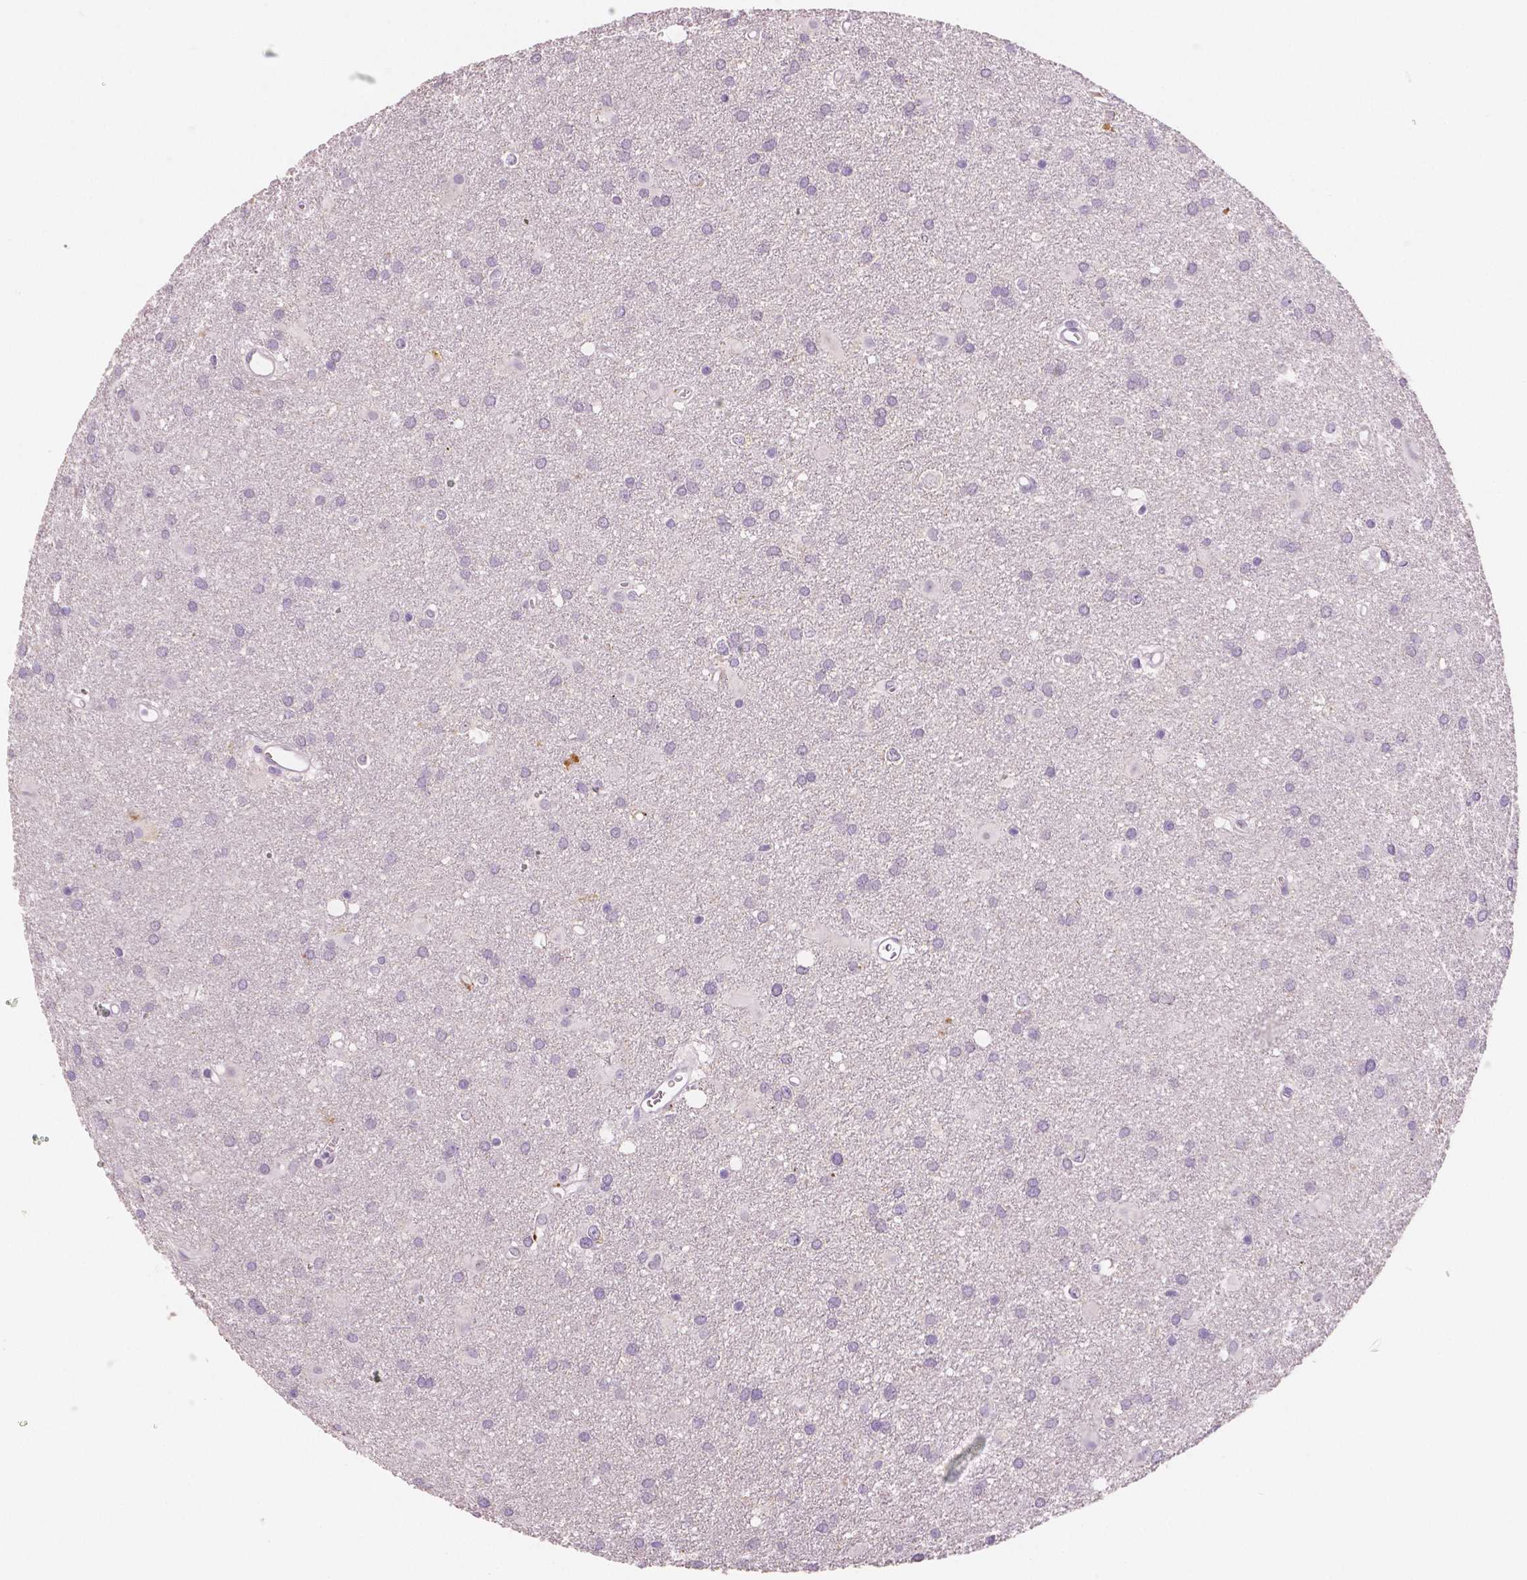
{"staining": {"intensity": "negative", "quantity": "none", "location": "none"}, "tissue": "glioma", "cell_type": "Tumor cells", "image_type": "cancer", "snomed": [{"axis": "morphology", "description": "Glioma, malignant, Low grade"}, {"axis": "topography", "description": "Brain"}], "caption": "Immunohistochemistry of malignant glioma (low-grade) demonstrates no staining in tumor cells.", "gene": "TSPAN7", "patient": {"sex": "male", "age": 58}}